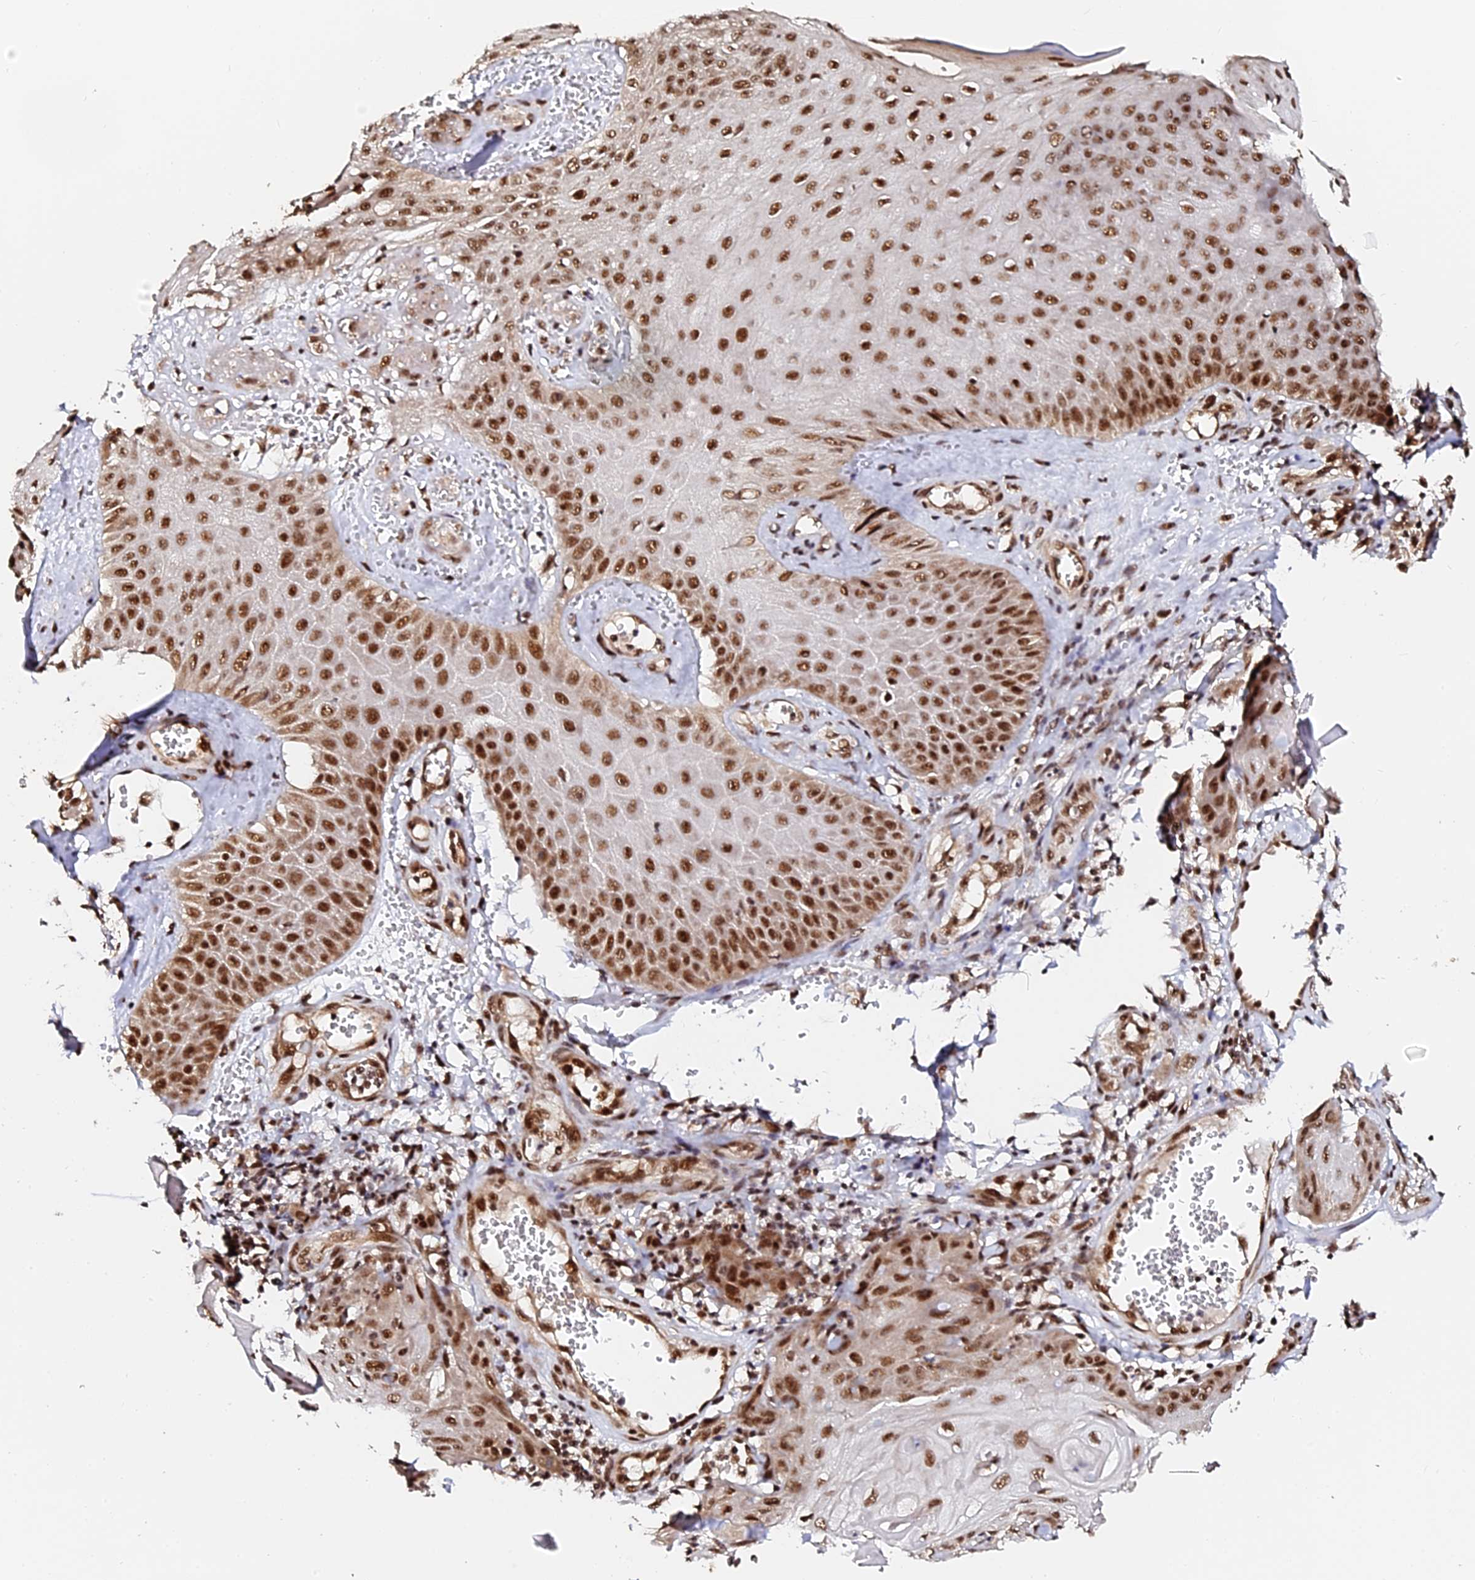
{"staining": {"intensity": "strong", "quantity": ">75%", "location": "nuclear"}, "tissue": "skin cancer", "cell_type": "Tumor cells", "image_type": "cancer", "snomed": [{"axis": "morphology", "description": "Squamous cell carcinoma, NOS"}, {"axis": "topography", "description": "Skin"}], "caption": "This is a micrograph of immunohistochemistry (IHC) staining of skin squamous cell carcinoma, which shows strong expression in the nuclear of tumor cells.", "gene": "MCRS1", "patient": {"sex": "male", "age": 74}}